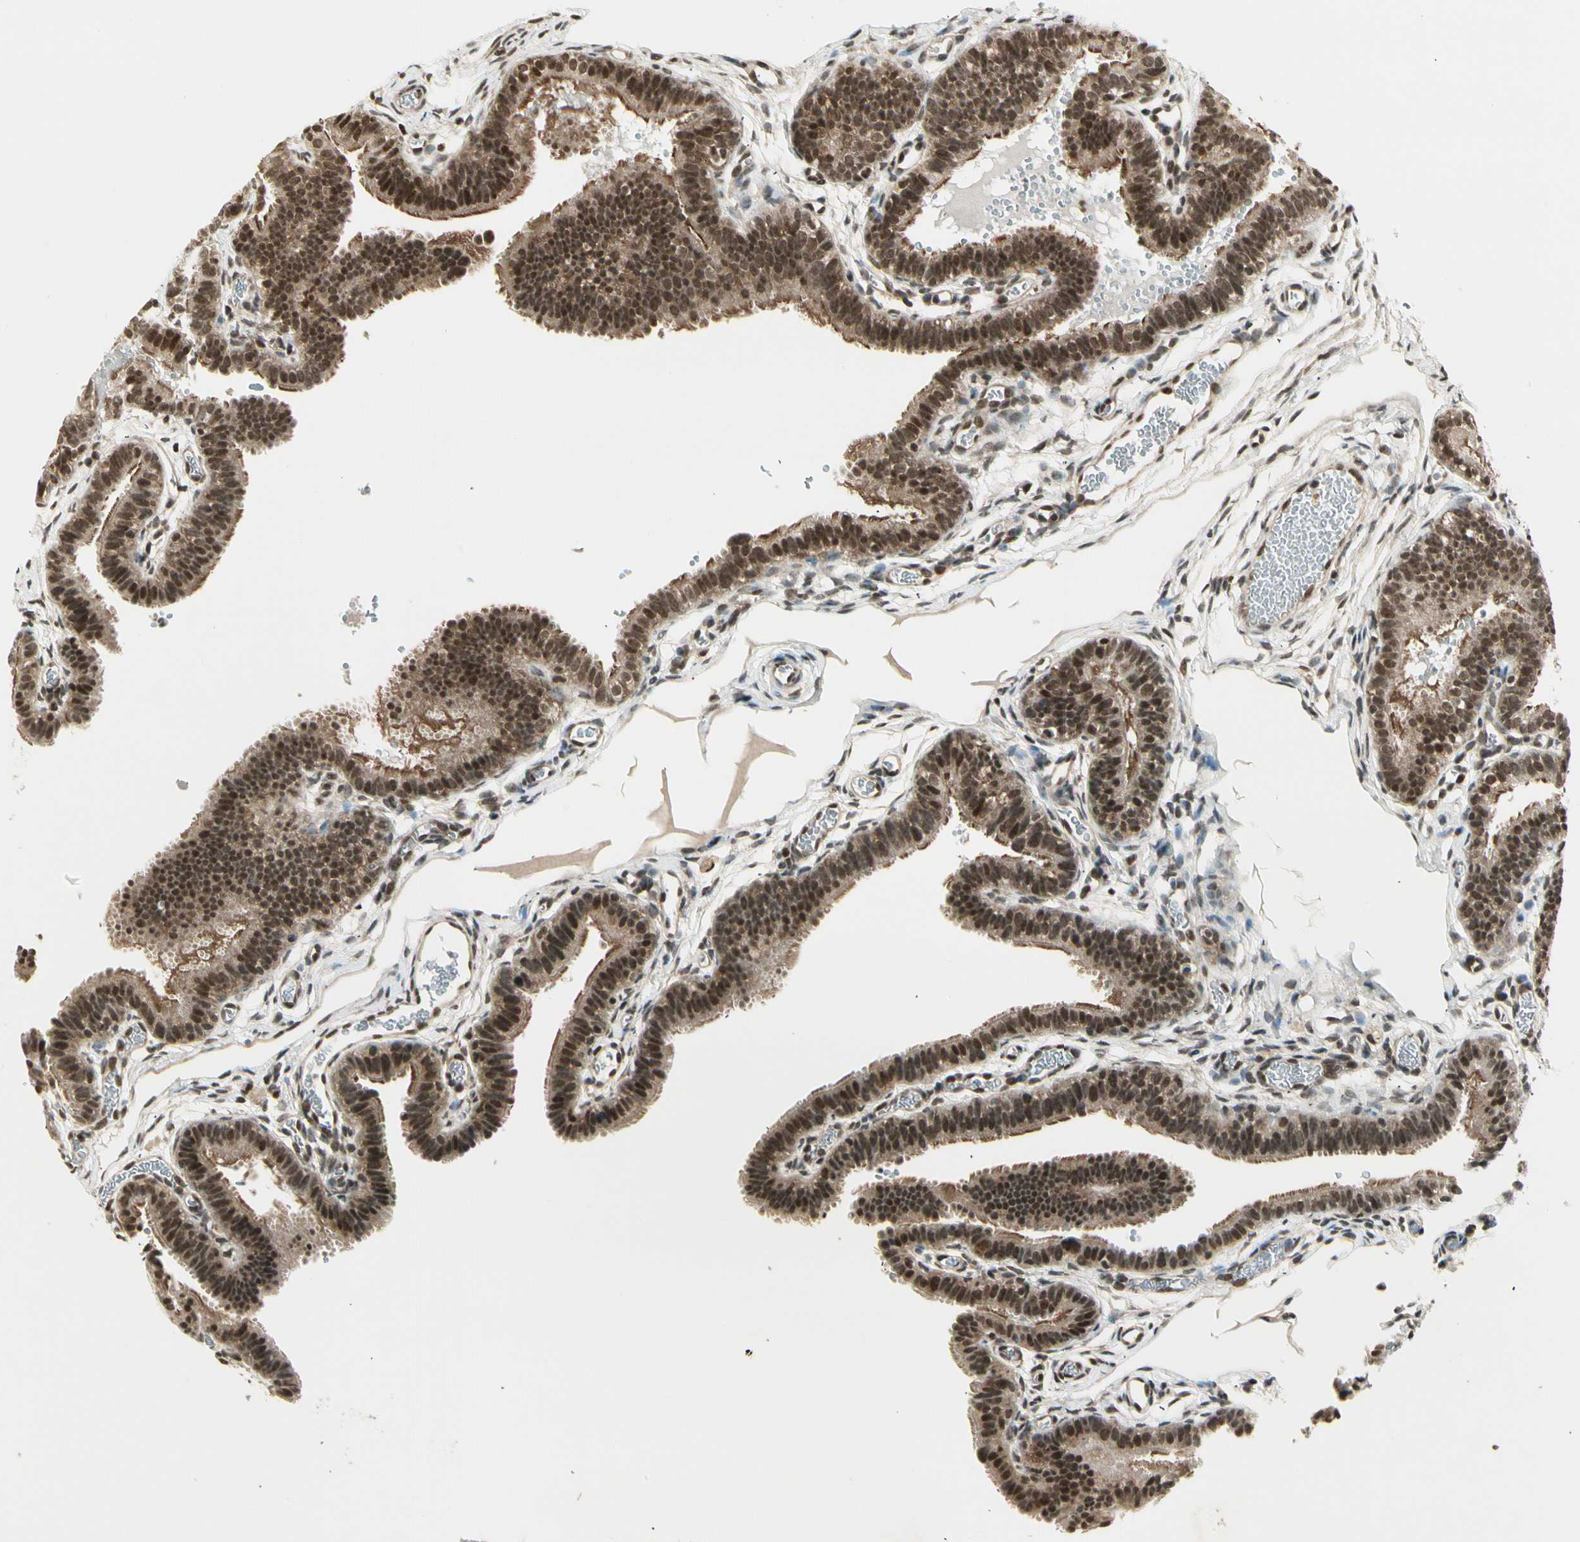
{"staining": {"intensity": "strong", "quantity": ">75%", "location": "cytoplasmic/membranous,nuclear"}, "tissue": "fallopian tube", "cell_type": "Glandular cells", "image_type": "normal", "snomed": [{"axis": "morphology", "description": "Normal tissue, NOS"}, {"axis": "topography", "description": "Fallopian tube"}, {"axis": "topography", "description": "Placenta"}], "caption": "Immunohistochemical staining of unremarkable fallopian tube reveals >75% levels of strong cytoplasmic/membranous,nuclear protein positivity in approximately >75% of glandular cells. Ihc stains the protein in brown and the nuclei are stained blue.", "gene": "SMN2", "patient": {"sex": "female", "age": 34}}